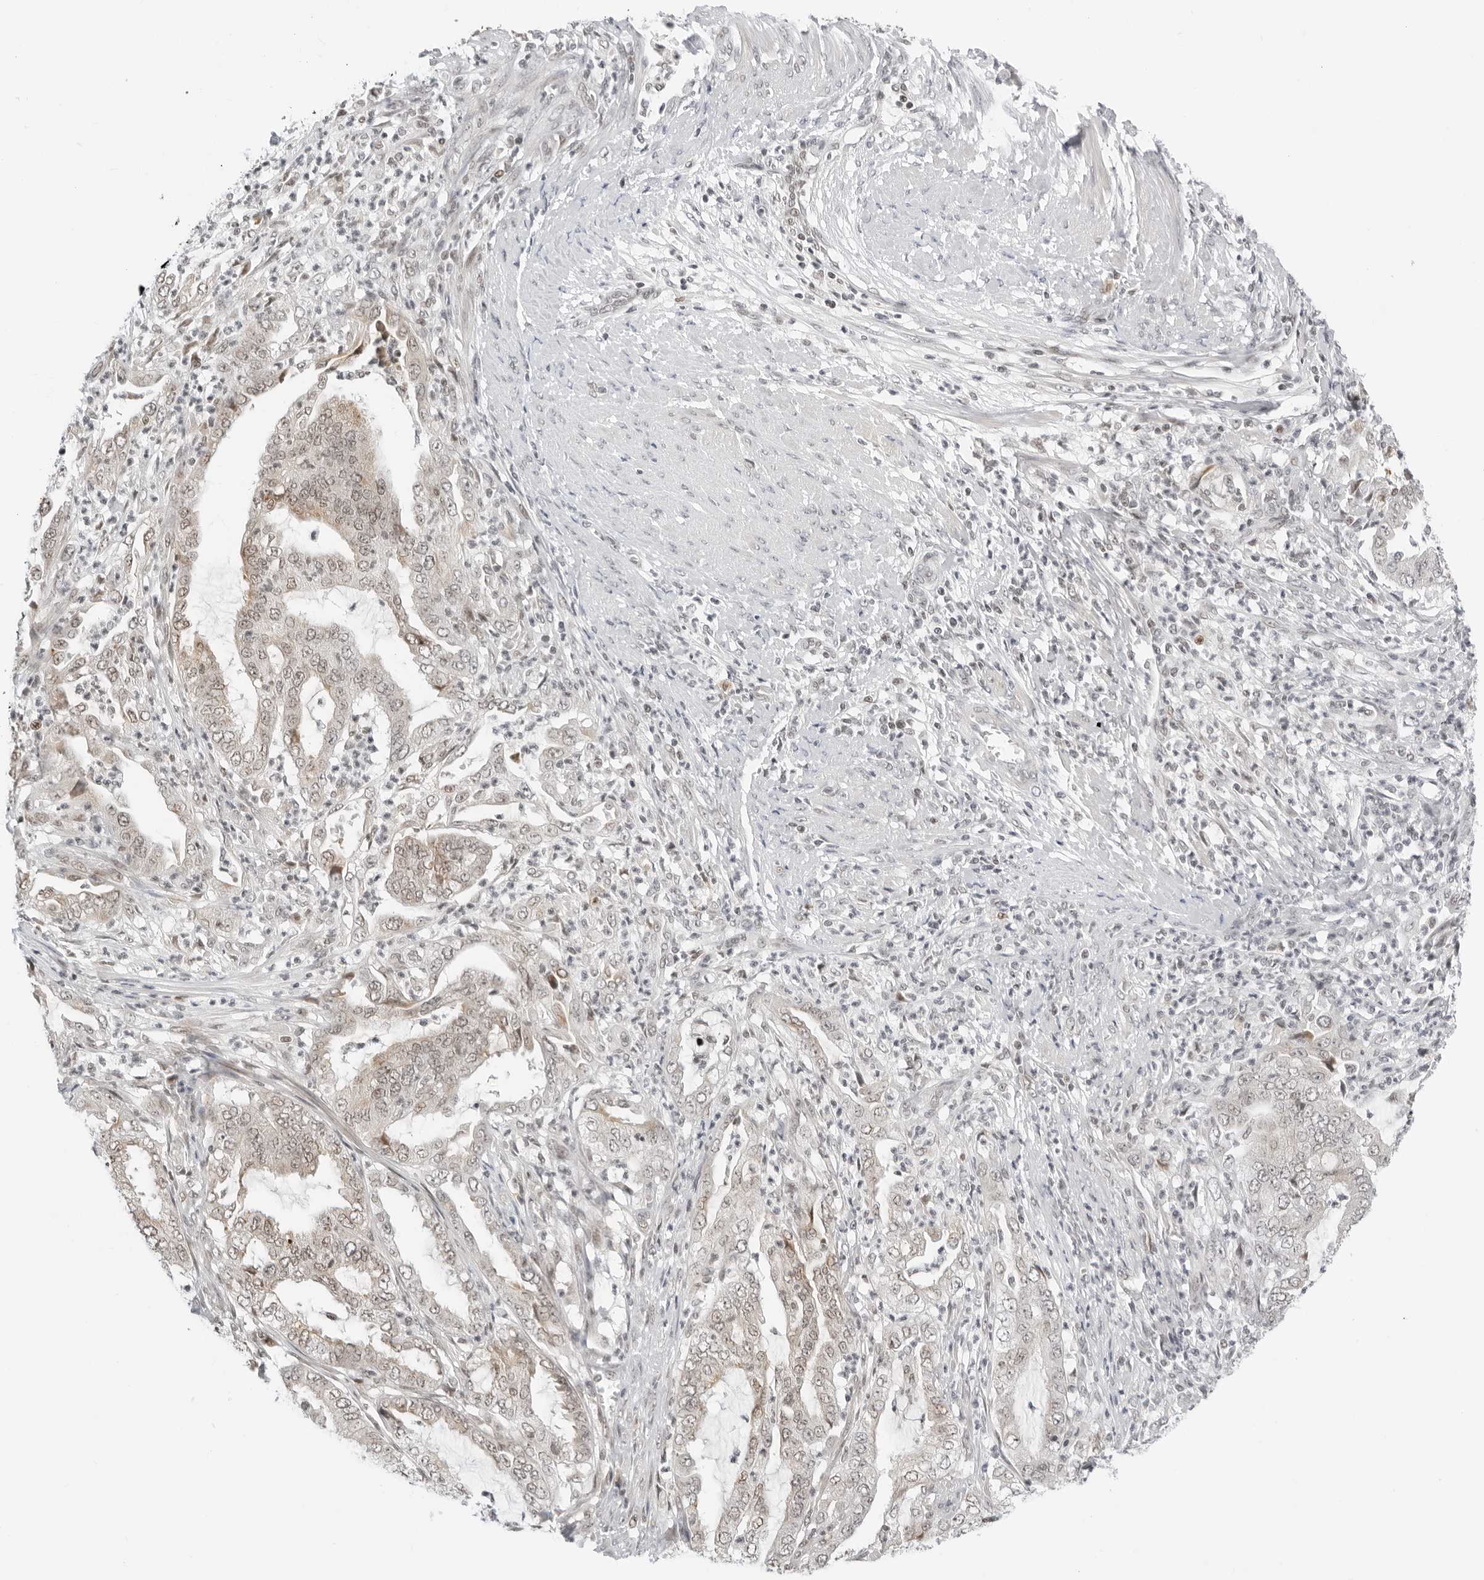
{"staining": {"intensity": "weak", "quantity": ">75%", "location": "nuclear"}, "tissue": "endometrial cancer", "cell_type": "Tumor cells", "image_type": "cancer", "snomed": [{"axis": "morphology", "description": "Adenocarcinoma, NOS"}, {"axis": "topography", "description": "Endometrium"}], "caption": "Brown immunohistochemical staining in human endometrial adenocarcinoma reveals weak nuclear staining in approximately >75% of tumor cells. (DAB IHC, brown staining for protein, blue staining for nuclei).", "gene": "MSH6", "patient": {"sex": "female", "age": 51}}